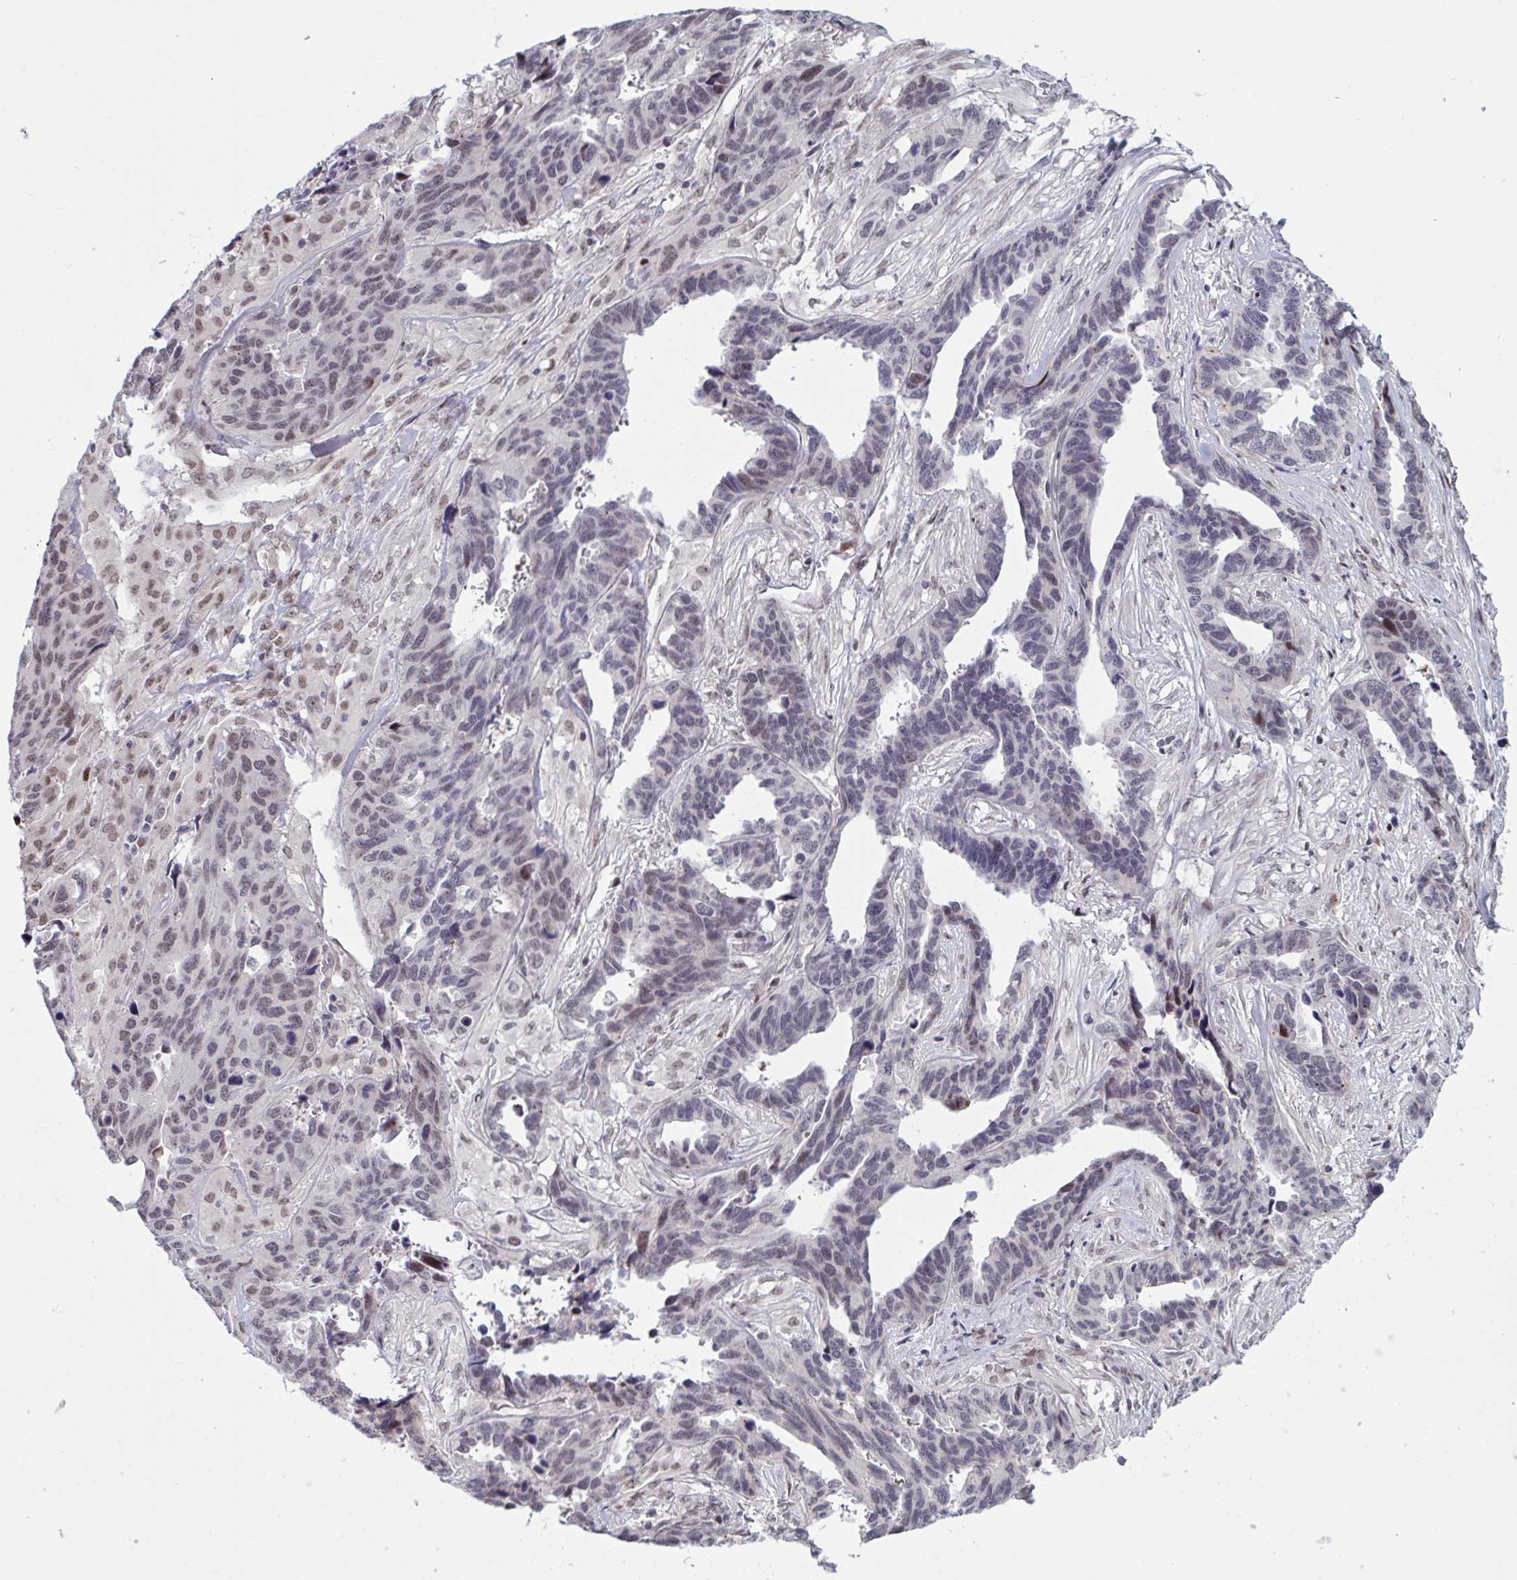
{"staining": {"intensity": "negative", "quantity": "none", "location": "none"}, "tissue": "ovarian cancer", "cell_type": "Tumor cells", "image_type": "cancer", "snomed": [{"axis": "morphology", "description": "Cystadenocarcinoma, serous, NOS"}, {"axis": "topography", "description": "Ovary"}], "caption": "Human ovarian cancer (serous cystadenocarcinoma) stained for a protein using IHC reveals no positivity in tumor cells.", "gene": "TCEAL8", "patient": {"sex": "female", "age": 64}}